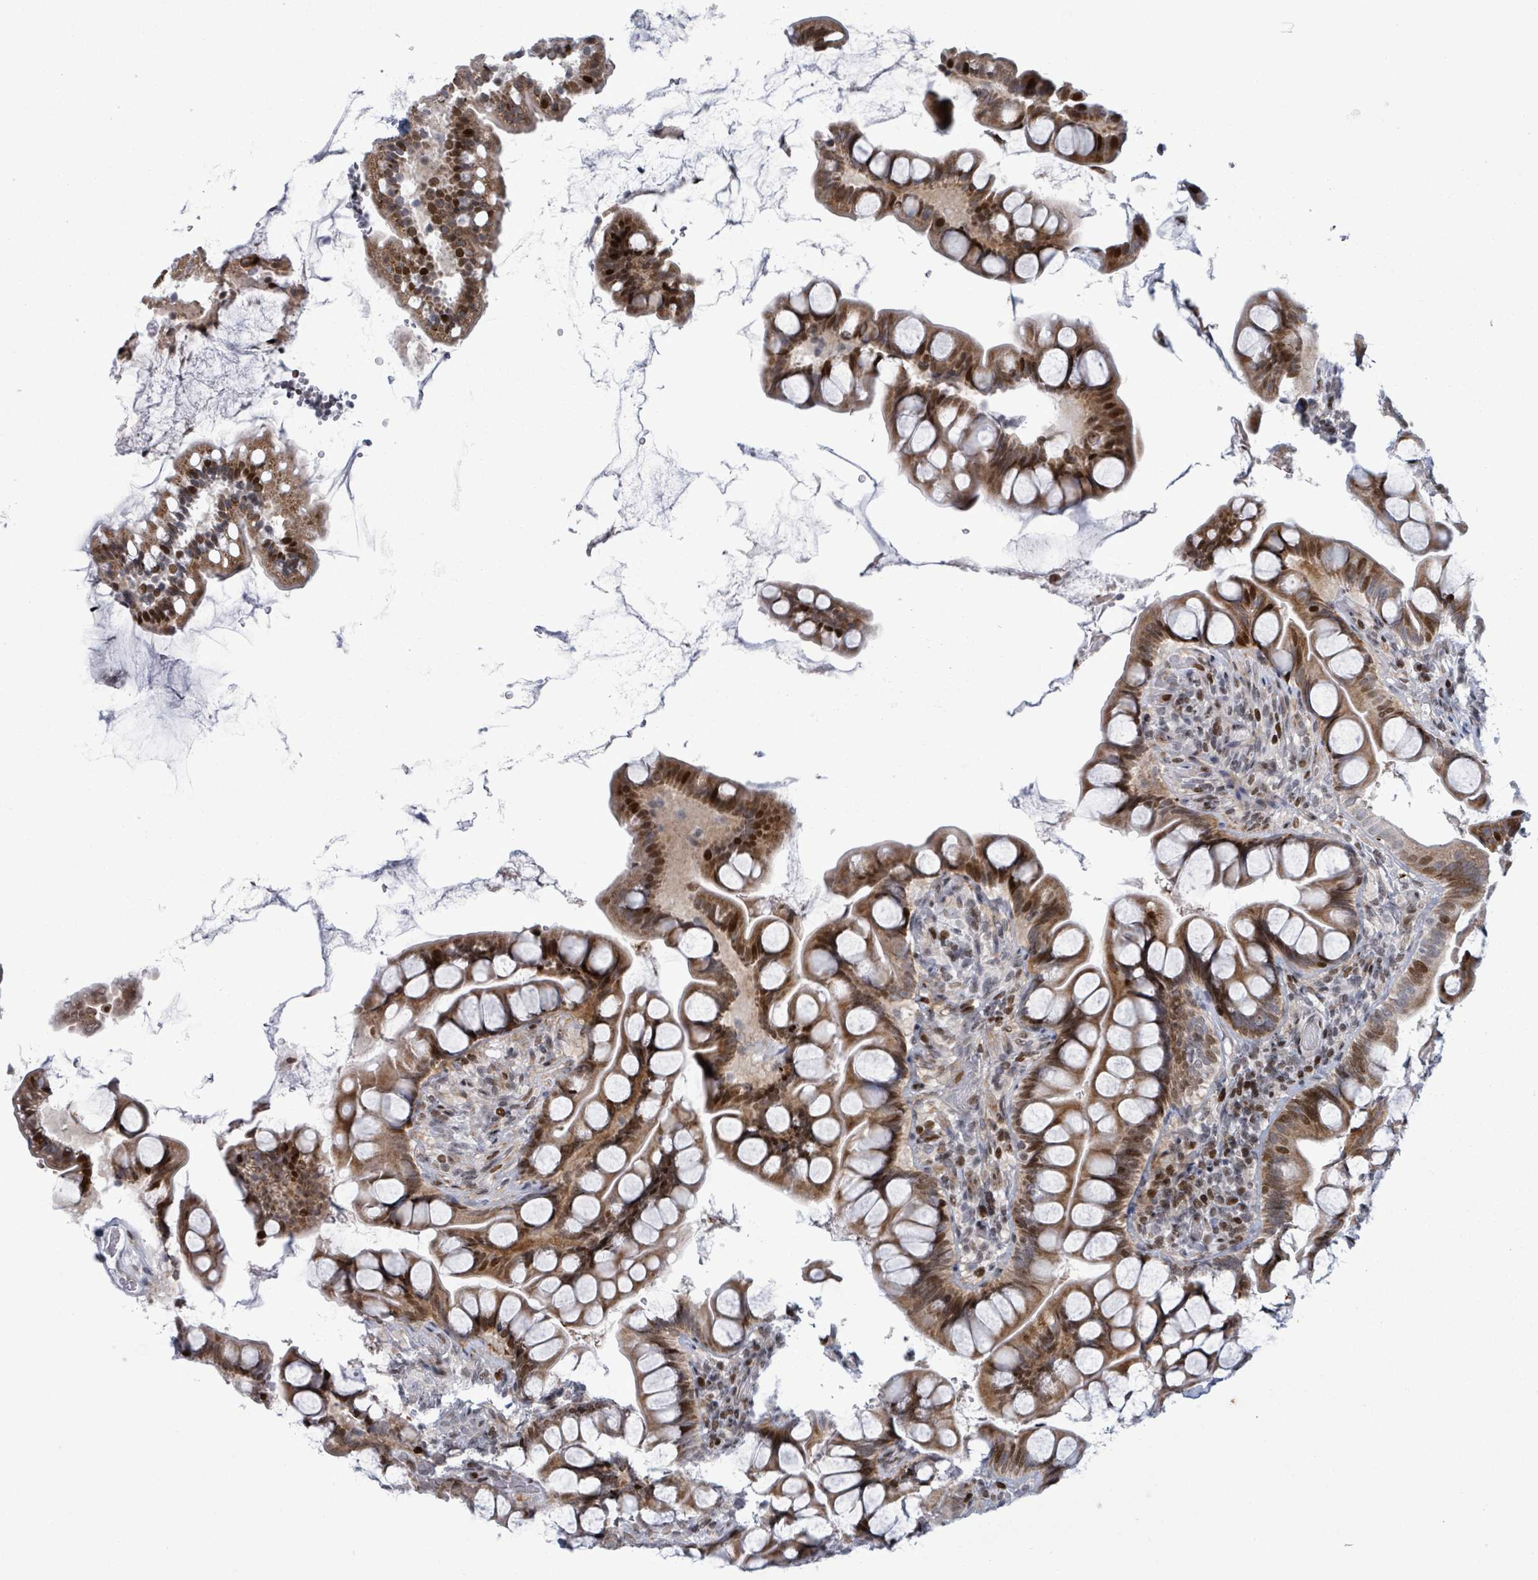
{"staining": {"intensity": "strong", "quantity": "25%-75%", "location": "cytoplasmic/membranous,nuclear"}, "tissue": "small intestine", "cell_type": "Glandular cells", "image_type": "normal", "snomed": [{"axis": "morphology", "description": "Normal tissue, NOS"}, {"axis": "topography", "description": "Small intestine"}], "caption": "A brown stain shows strong cytoplasmic/membranous,nuclear positivity of a protein in glandular cells of unremarkable human small intestine. The staining was performed using DAB (3,3'-diaminobenzidine), with brown indicating positive protein expression. Nuclei are stained blue with hematoxylin.", "gene": "FNDC4", "patient": {"sex": "male", "age": 70}}